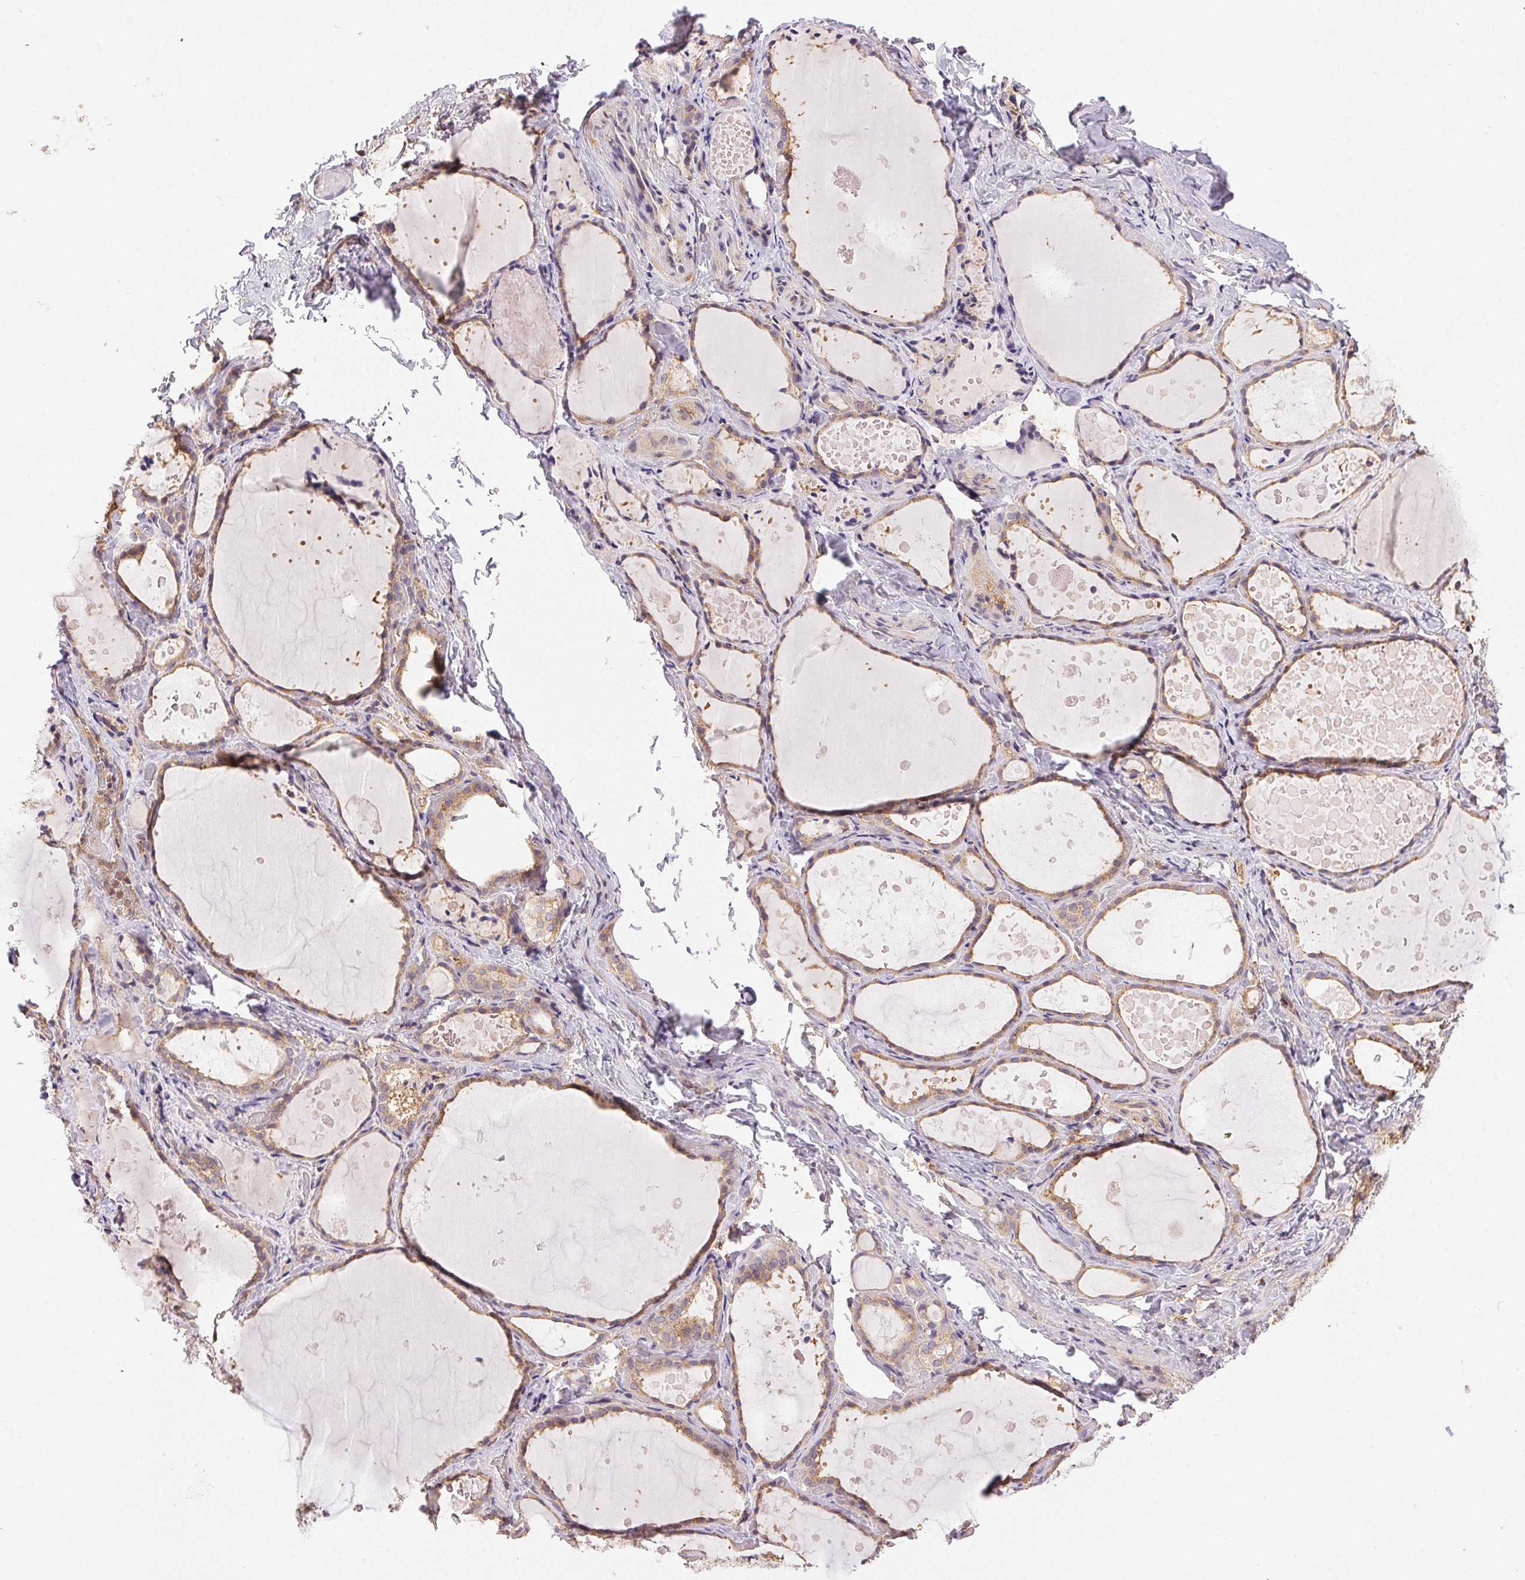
{"staining": {"intensity": "weak", "quantity": ">75%", "location": "cytoplasmic/membranous"}, "tissue": "thyroid gland", "cell_type": "Glandular cells", "image_type": "normal", "snomed": [{"axis": "morphology", "description": "Normal tissue, NOS"}, {"axis": "topography", "description": "Thyroid gland"}], "caption": "An immunohistochemistry photomicrograph of benign tissue is shown. Protein staining in brown labels weak cytoplasmic/membranous positivity in thyroid gland within glandular cells.", "gene": "GDI1", "patient": {"sex": "female", "age": 56}}